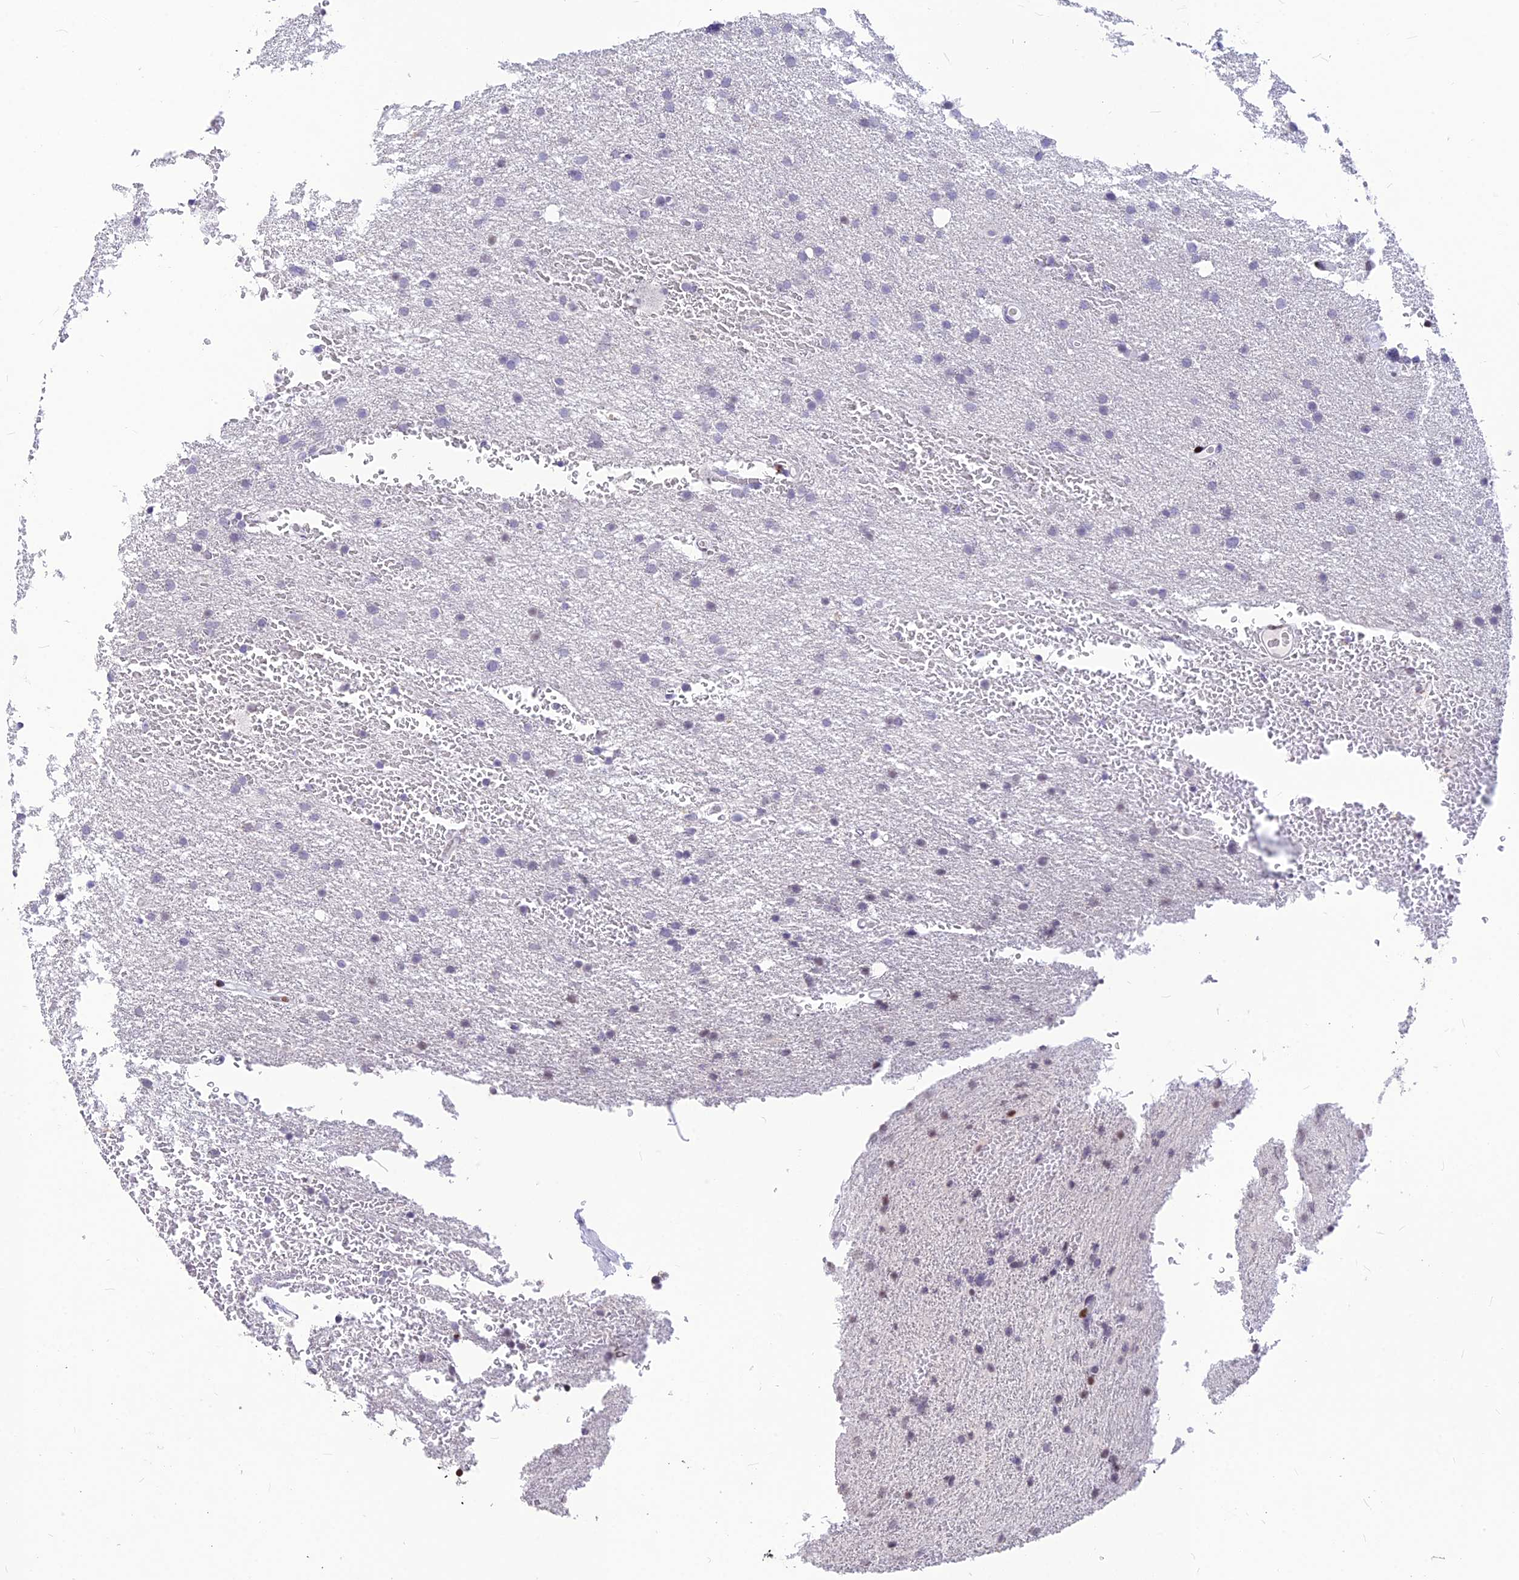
{"staining": {"intensity": "negative", "quantity": "none", "location": "none"}, "tissue": "glioma", "cell_type": "Tumor cells", "image_type": "cancer", "snomed": [{"axis": "morphology", "description": "Glioma, malignant, High grade"}, {"axis": "topography", "description": "Cerebral cortex"}], "caption": "Glioma stained for a protein using immunohistochemistry exhibits no expression tumor cells.", "gene": "PRPS1", "patient": {"sex": "female", "age": 36}}